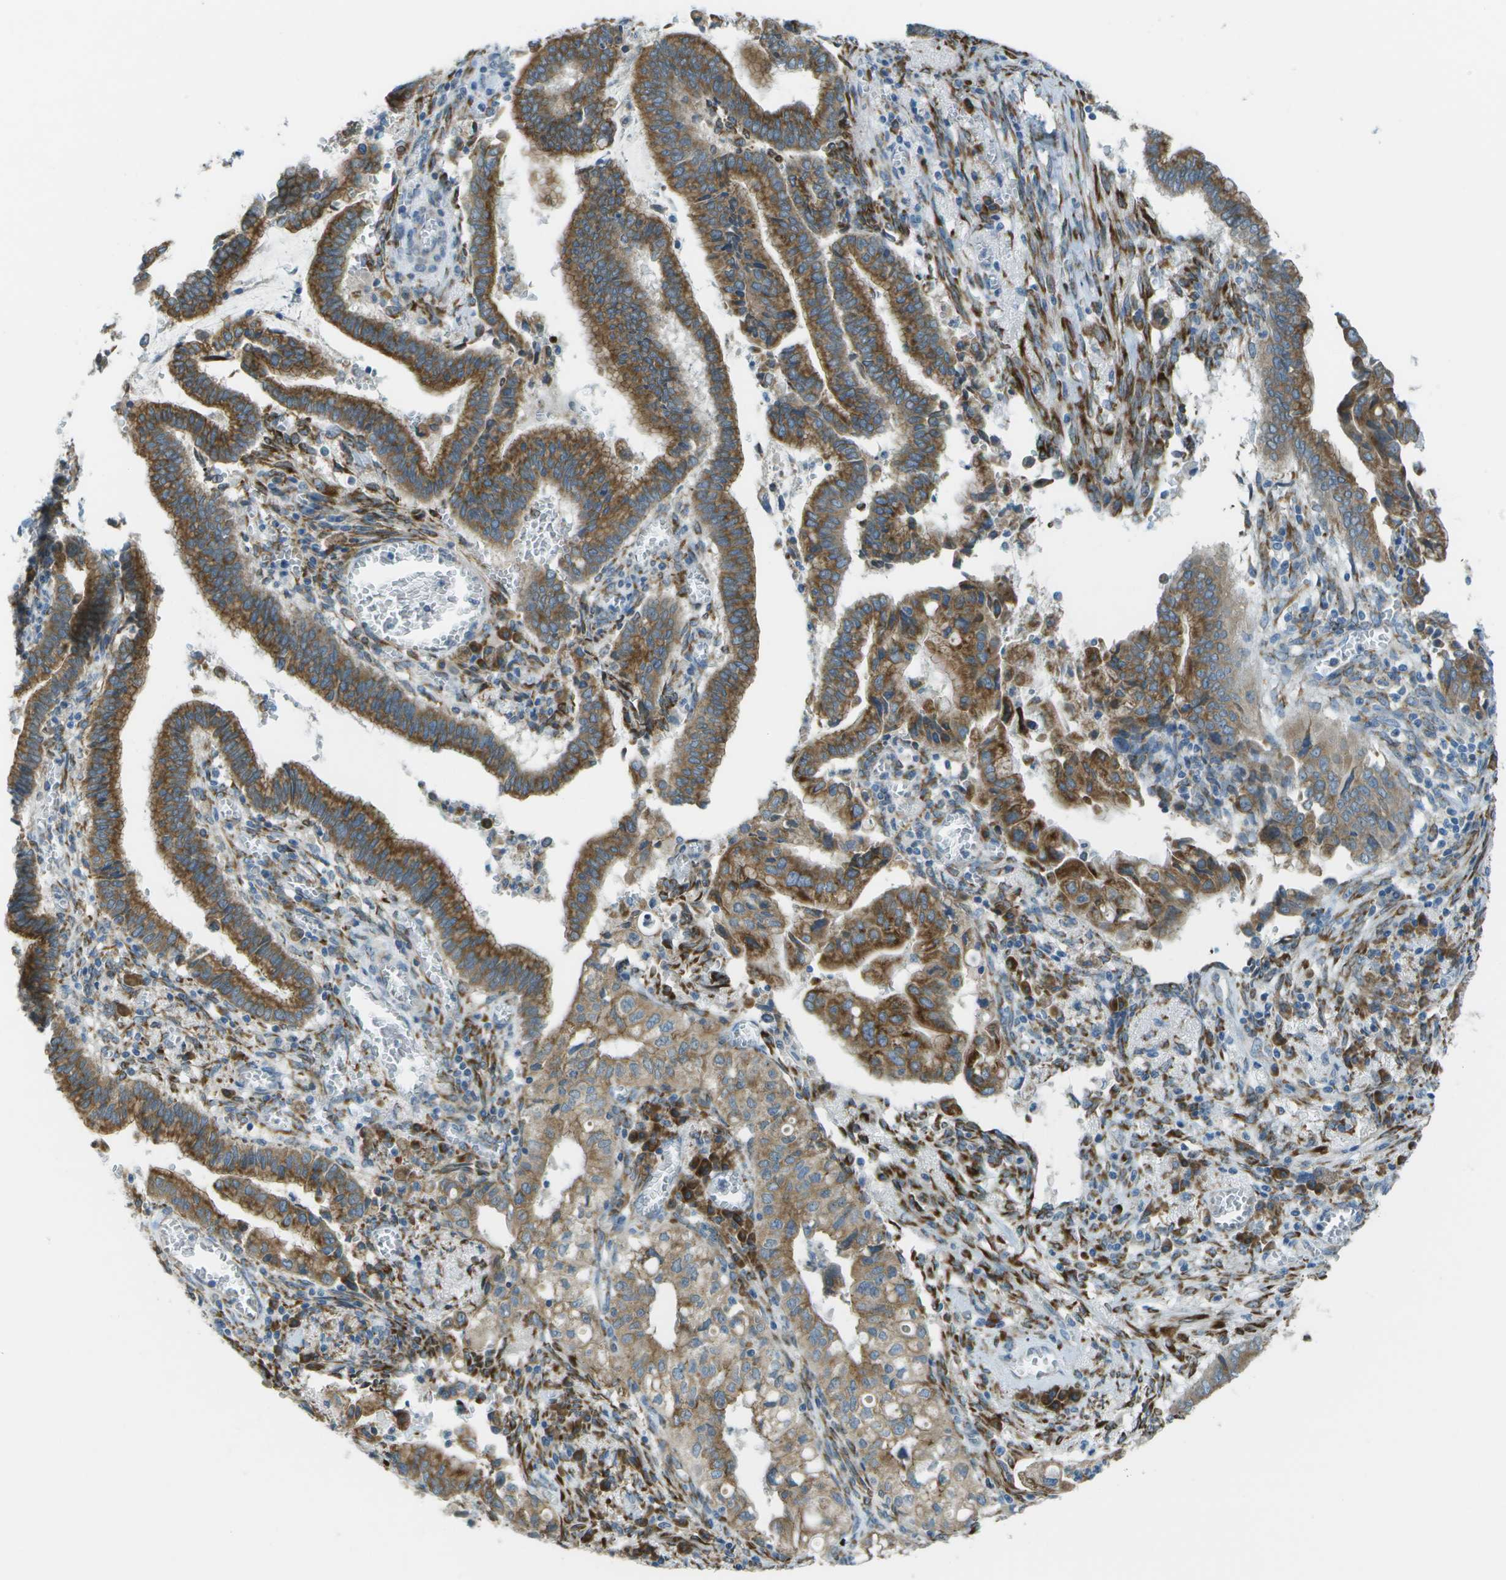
{"staining": {"intensity": "moderate", "quantity": ">75%", "location": "cytoplasmic/membranous"}, "tissue": "cervical cancer", "cell_type": "Tumor cells", "image_type": "cancer", "snomed": [{"axis": "morphology", "description": "Adenocarcinoma, NOS"}, {"axis": "topography", "description": "Cervix"}], "caption": "Immunohistochemistry micrograph of cervical adenocarcinoma stained for a protein (brown), which displays medium levels of moderate cytoplasmic/membranous positivity in about >75% of tumor cells.", "gene": "KCTD3", "patient": {"sex": "female", "age": 44}}